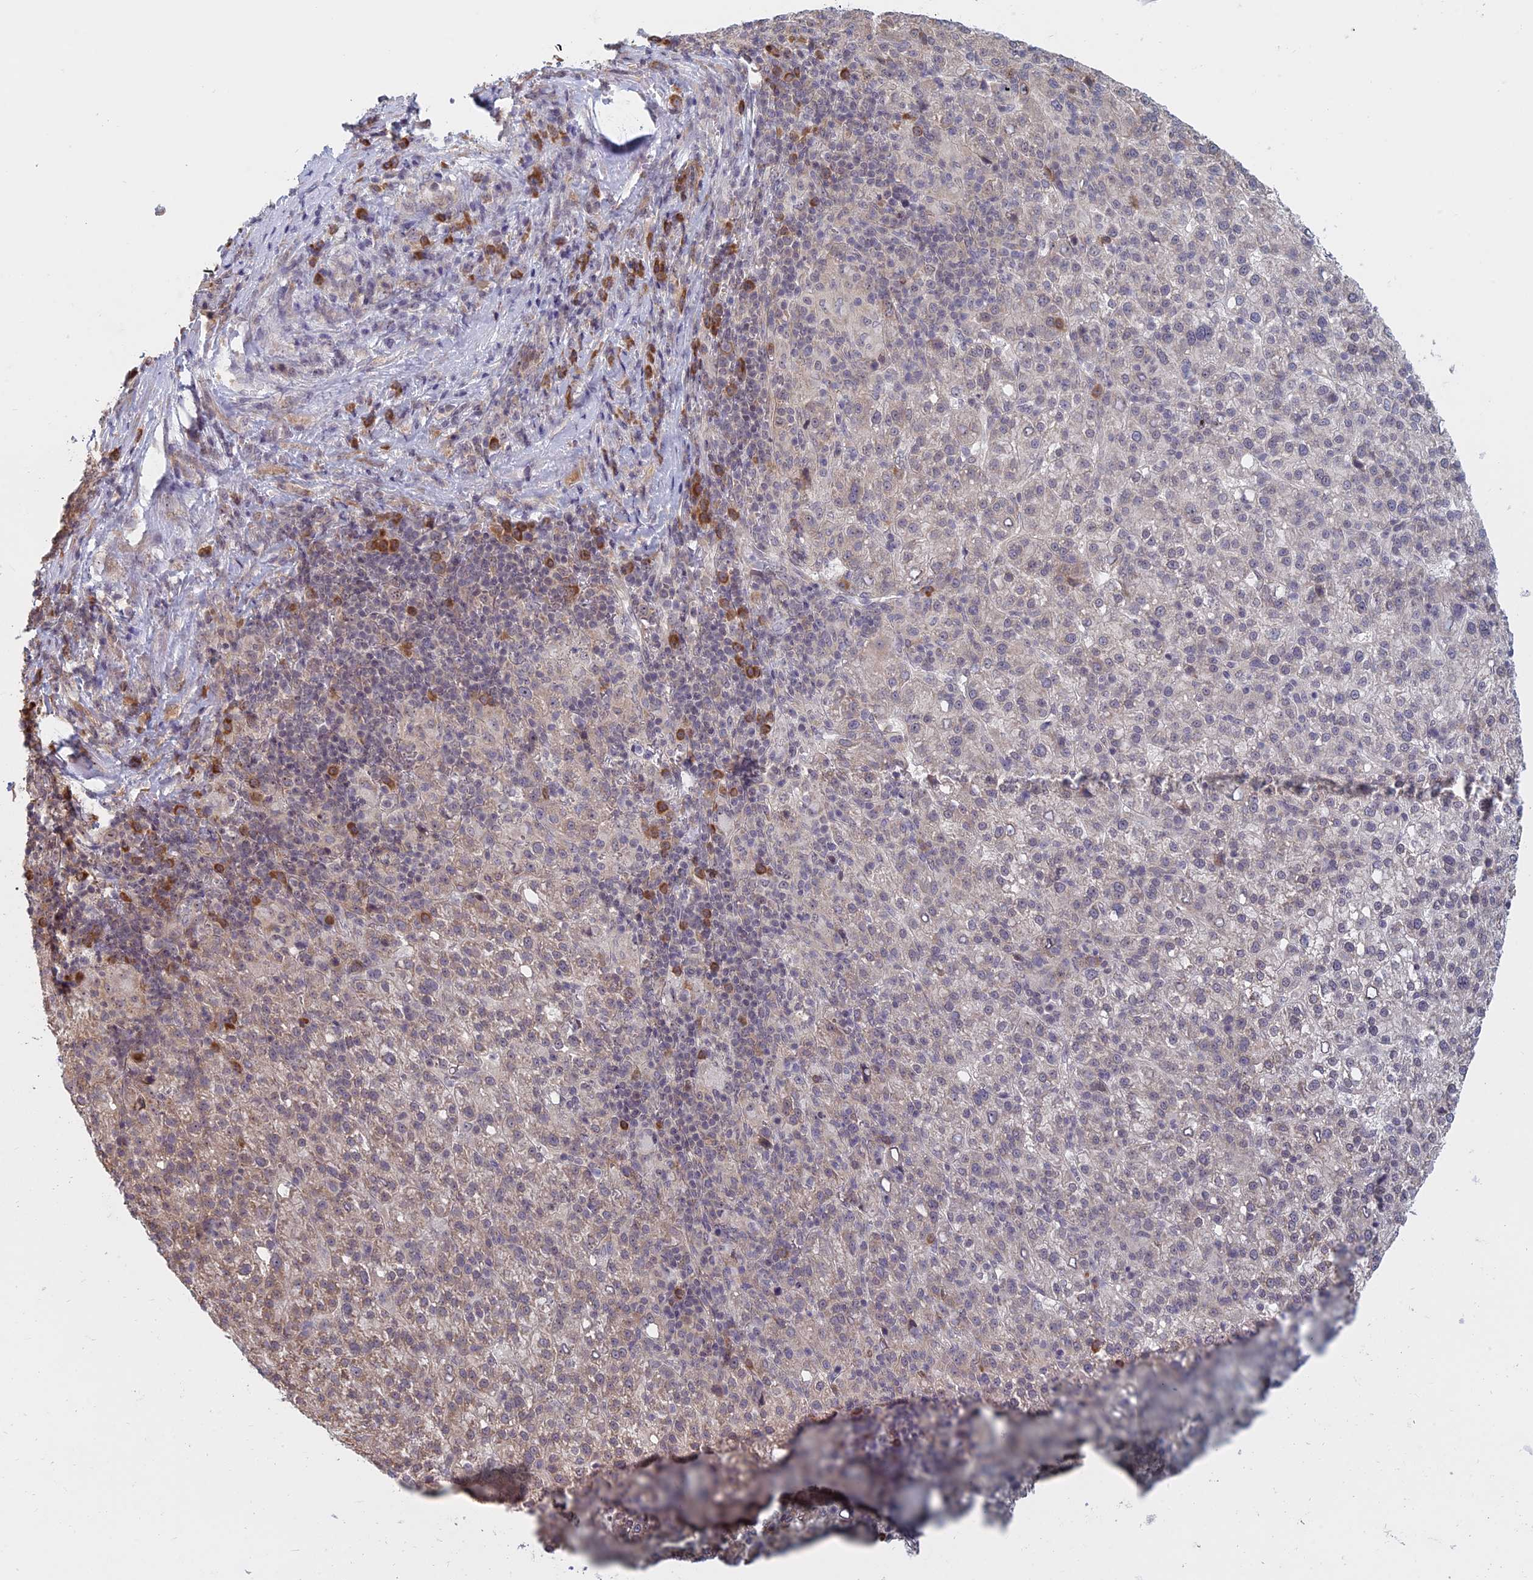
{"staining": {"intensity": "weak", "quantity": "<25%", "location": "cytoplasmic/membranous"}, "tissue": "liver cancer", "cell_type": "Tumor cells", "image_type": "cancer", "snomed": [{"axis": "morphology", "description": "Carcinoma, Hepatocellular, NOS"}, {"axis": "topography", "description": "Liver"}], "caption": "Immunohistochemistry photomicrograph of neoplastic tissue: human liver hepatocellular carcinoma stained with DAB demonstrates no significant protein staining in tumor cells.", "gene": "RPS19BP1", "patient": {"sex": "female", "age": 58}}